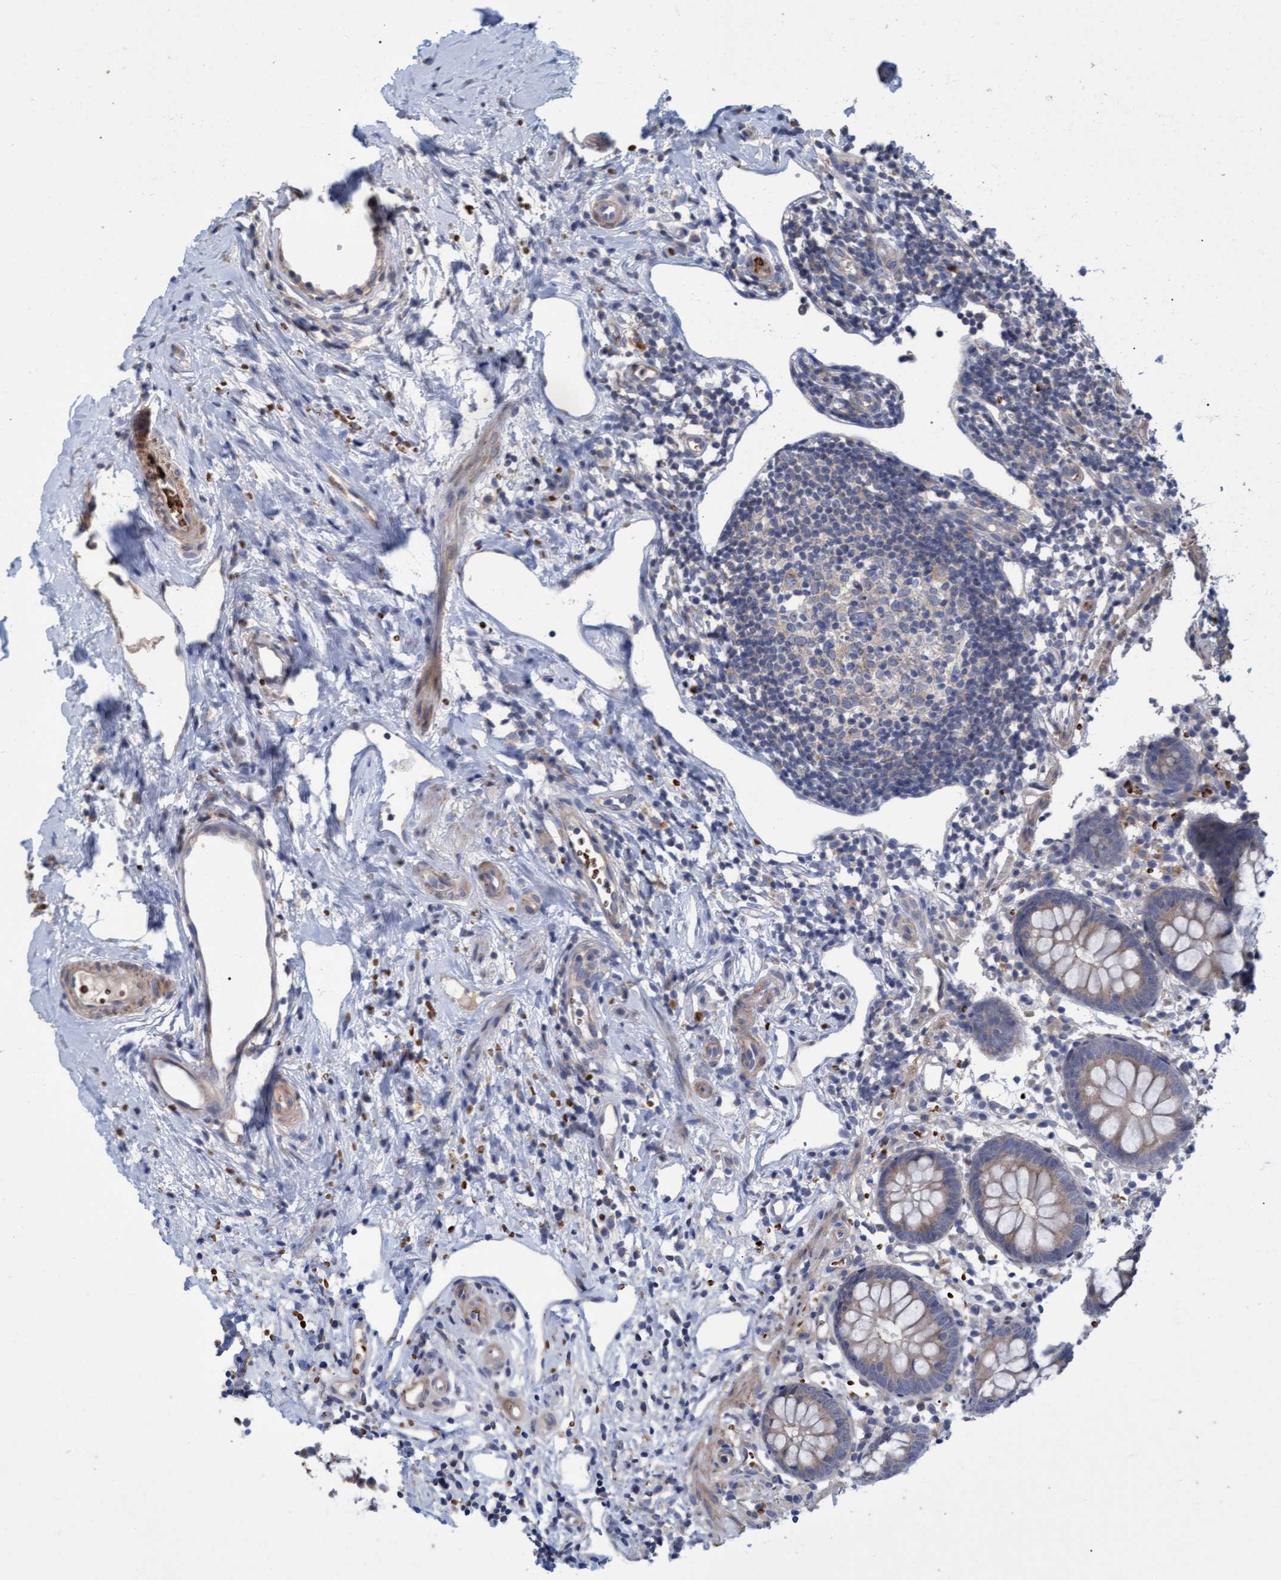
{"staining": {"intensity": "weak", "quantity": "25%-75%", "location": "cytoplasmic/membranous"}, "tissue": "appendix", "cell_type": "Glandular cells", "image_type": "normal", "snomed": [{"axis": "morphology", "description": "Normal tissue, NOS"}, {"axis": "topography", "description": "Appendix"}], "caption": "A high-resolution photomicrograph shows immunohistochemistry staining of benign appendix, which demonstrates weak cytoplasmic/membranous staining in approximately 25%-75% of glandular cells.", "gene": "NAA15", "patient": {"sex": "female", "age": 20}}